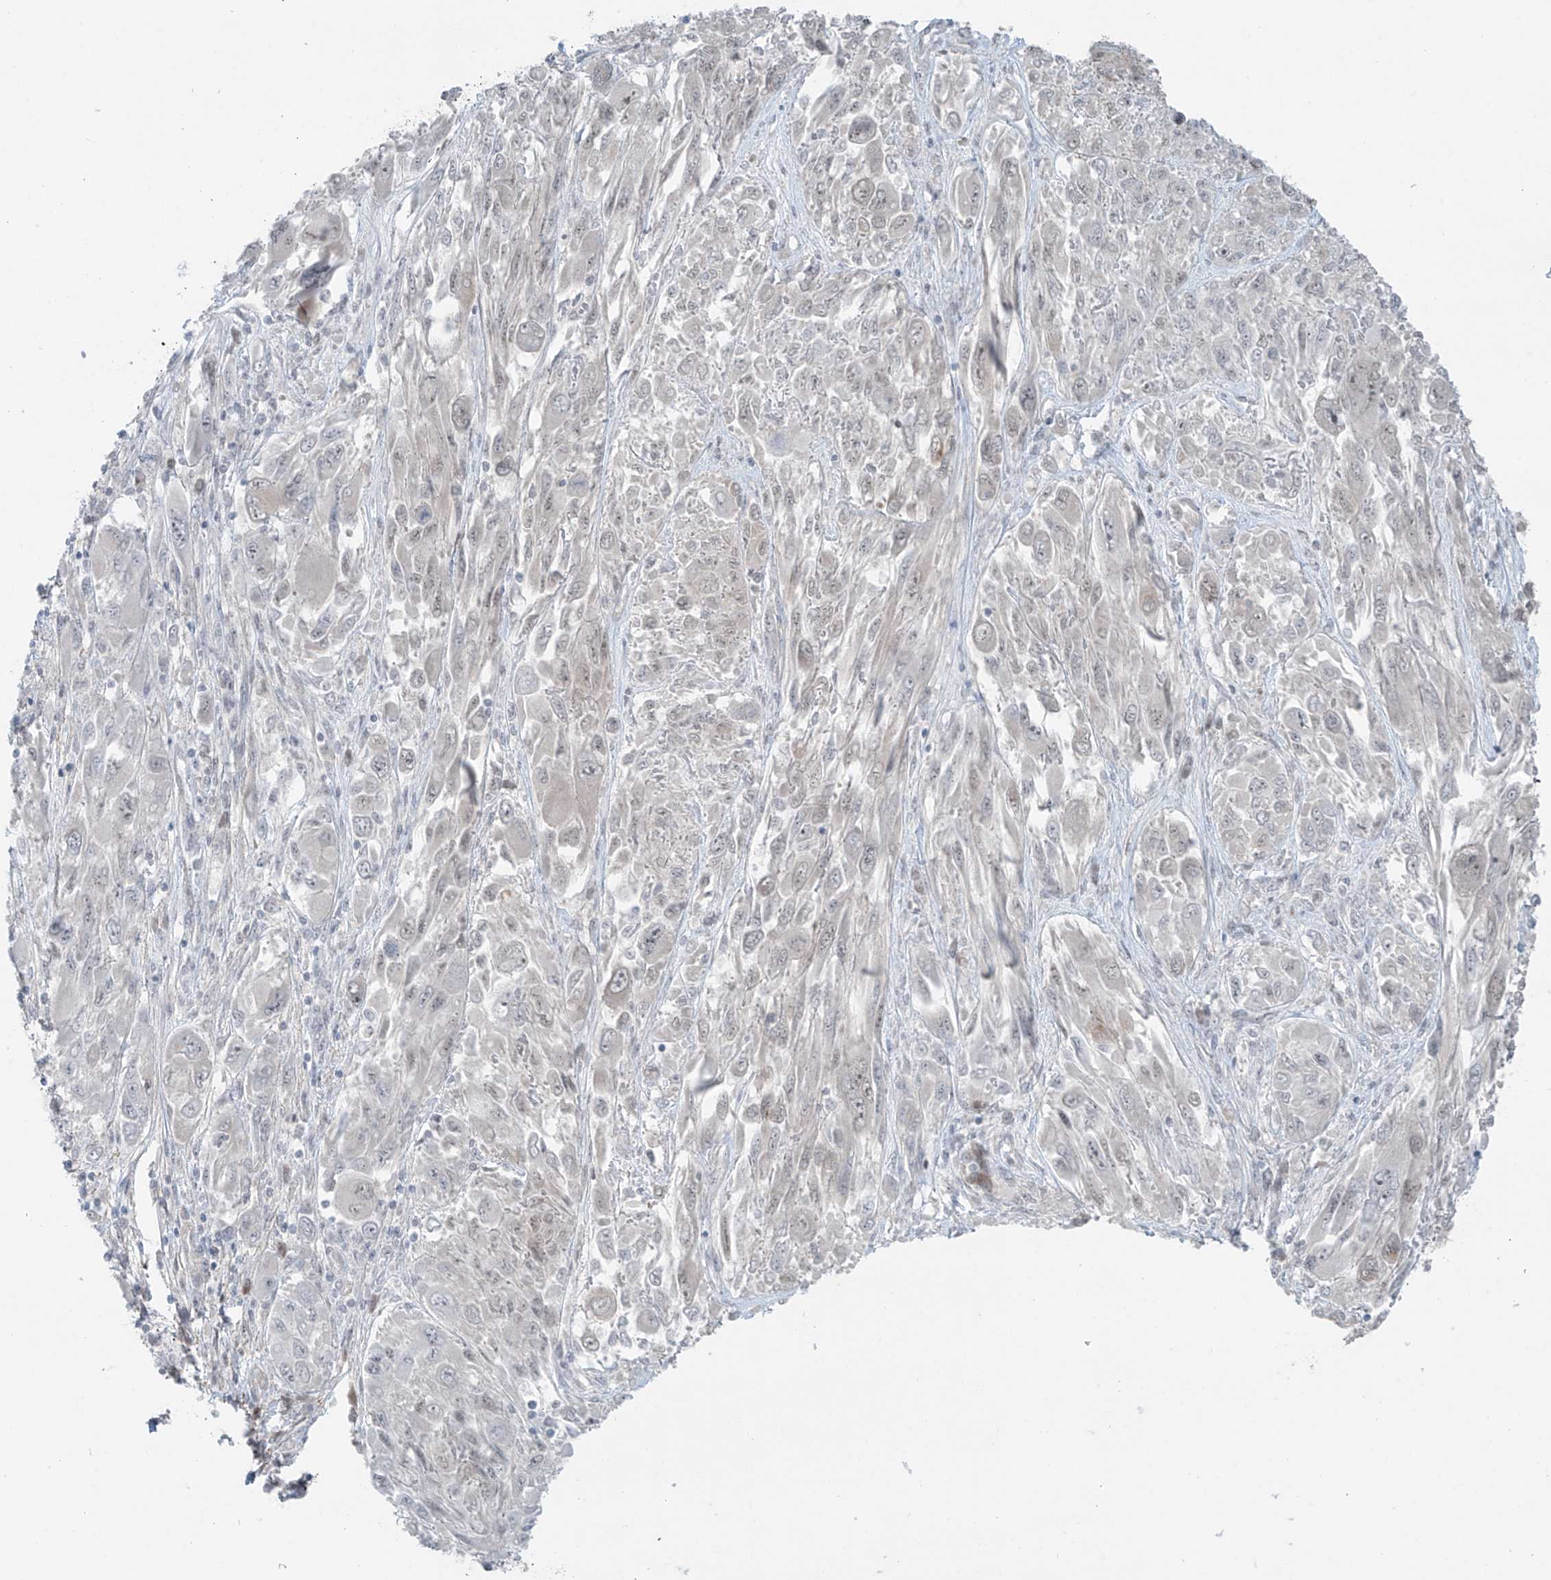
{"staining": {"intensity": "negative", "quantity": "none", "location": "none"}, "tissue": "melanoma", "cell_type": "Tumor cells", "image_type": "cancer", "snomed": [{"axis": "morphology", "description": "Malignant melanoma, NOS"}, {"axis": "topography", "description": "Skin"}], "caption": "The image demonstrates no significant positivity in tumor cells of malignant melanoma.", "gene": "RASGEF1A", "patient": {"sex": "female", "age": 91}}